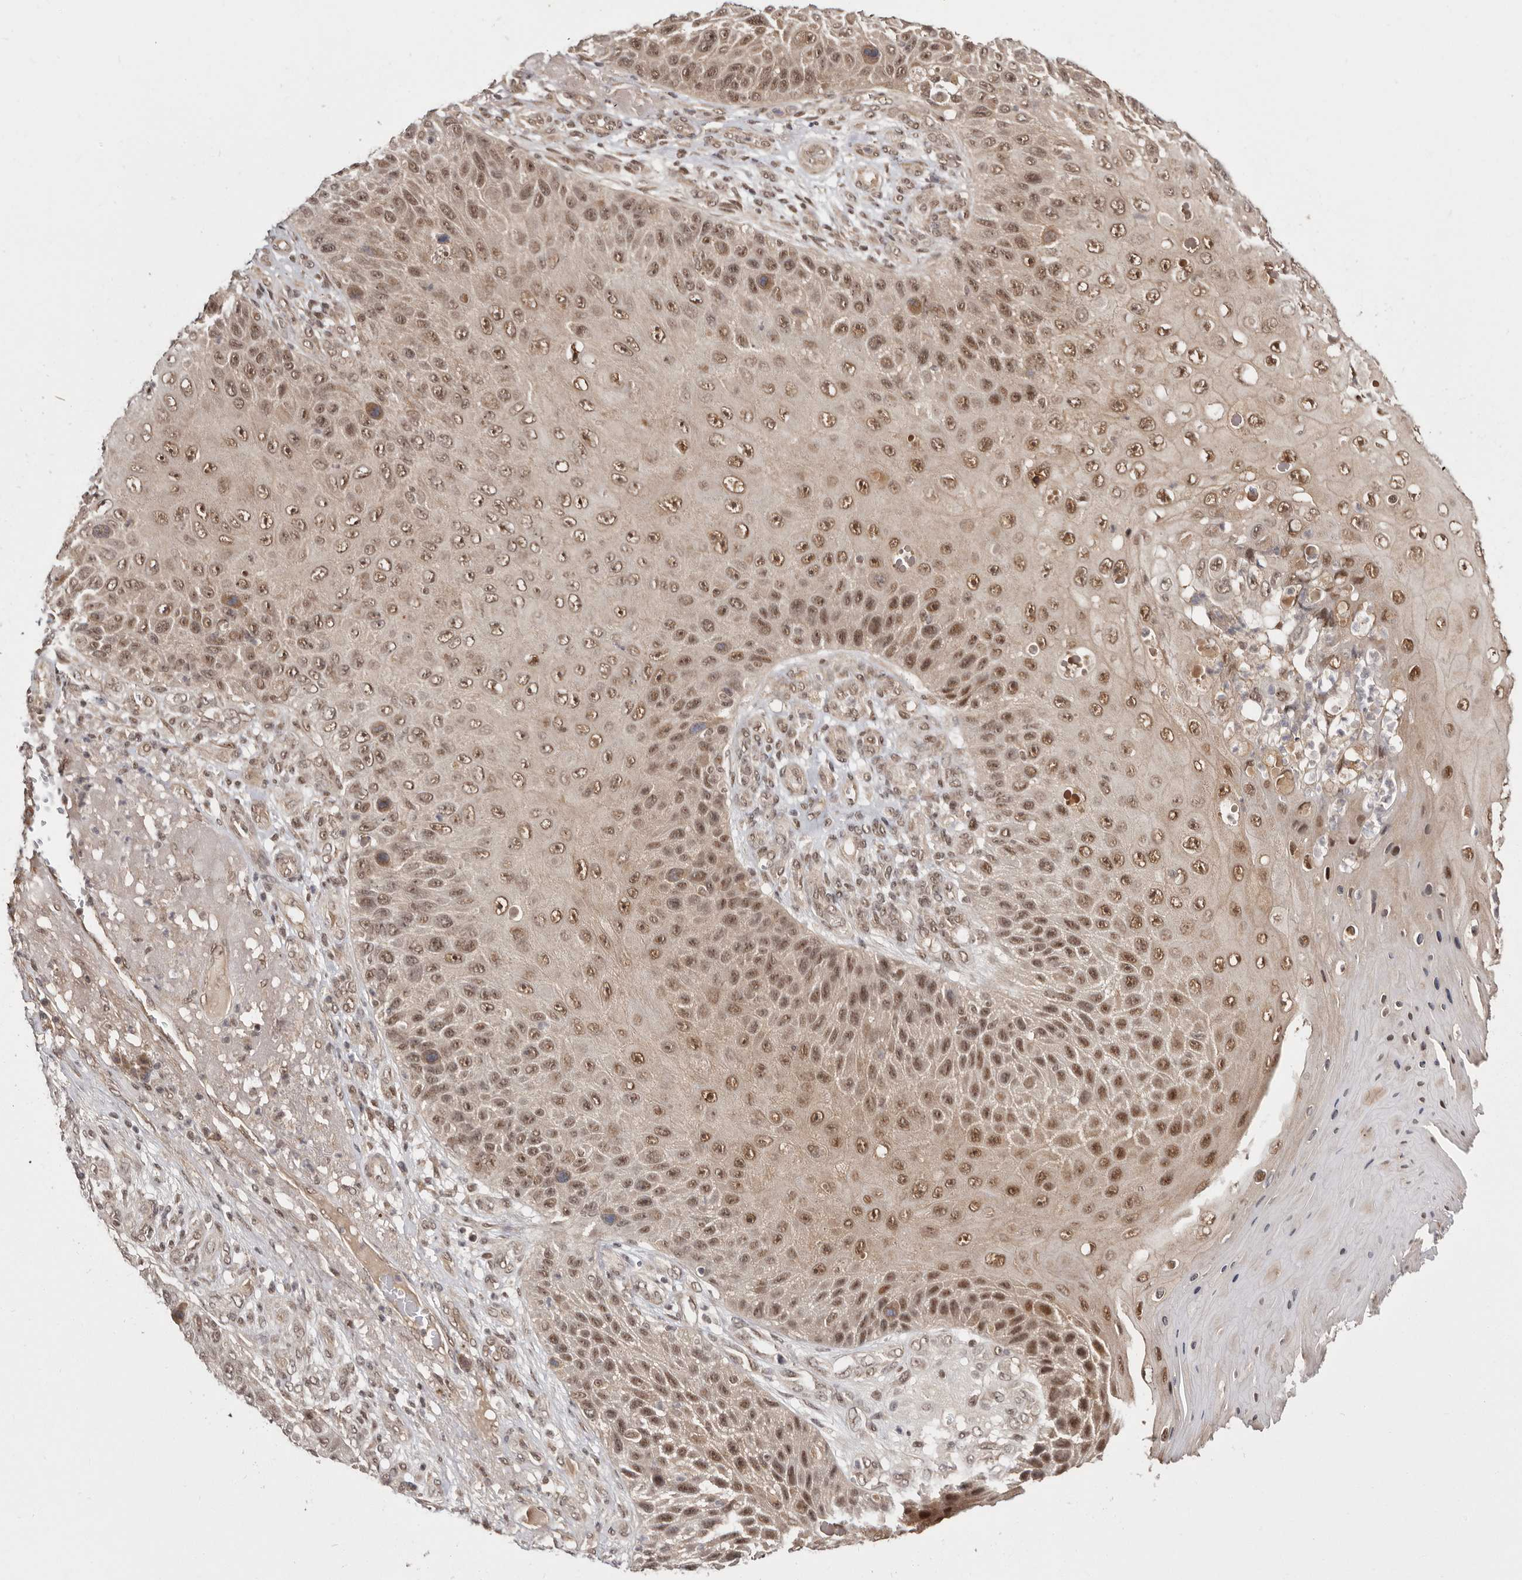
{"staining": {"intensity": "moderate", "quantity": ">75%", "location": "cytoplasmic/membranous,nuclear"}, "tissue": "skin cancer", "cell_type": "Tumor cells", "image_type": "cancer", "snomed": [{"axis": "morphology", "description": "Squamous cell carcinoma, NOS"}, {"axis": "topography", "description": "Skin"}], "caption": "There is medium levels of moderate cytoplasmic/membranous and nuclear staining in tumor cells of skin cancer, as demonstrated by immunohistochemical staining (brown color).", "gene": "MED8", "patient": {"sex": "female", "age": 88}}